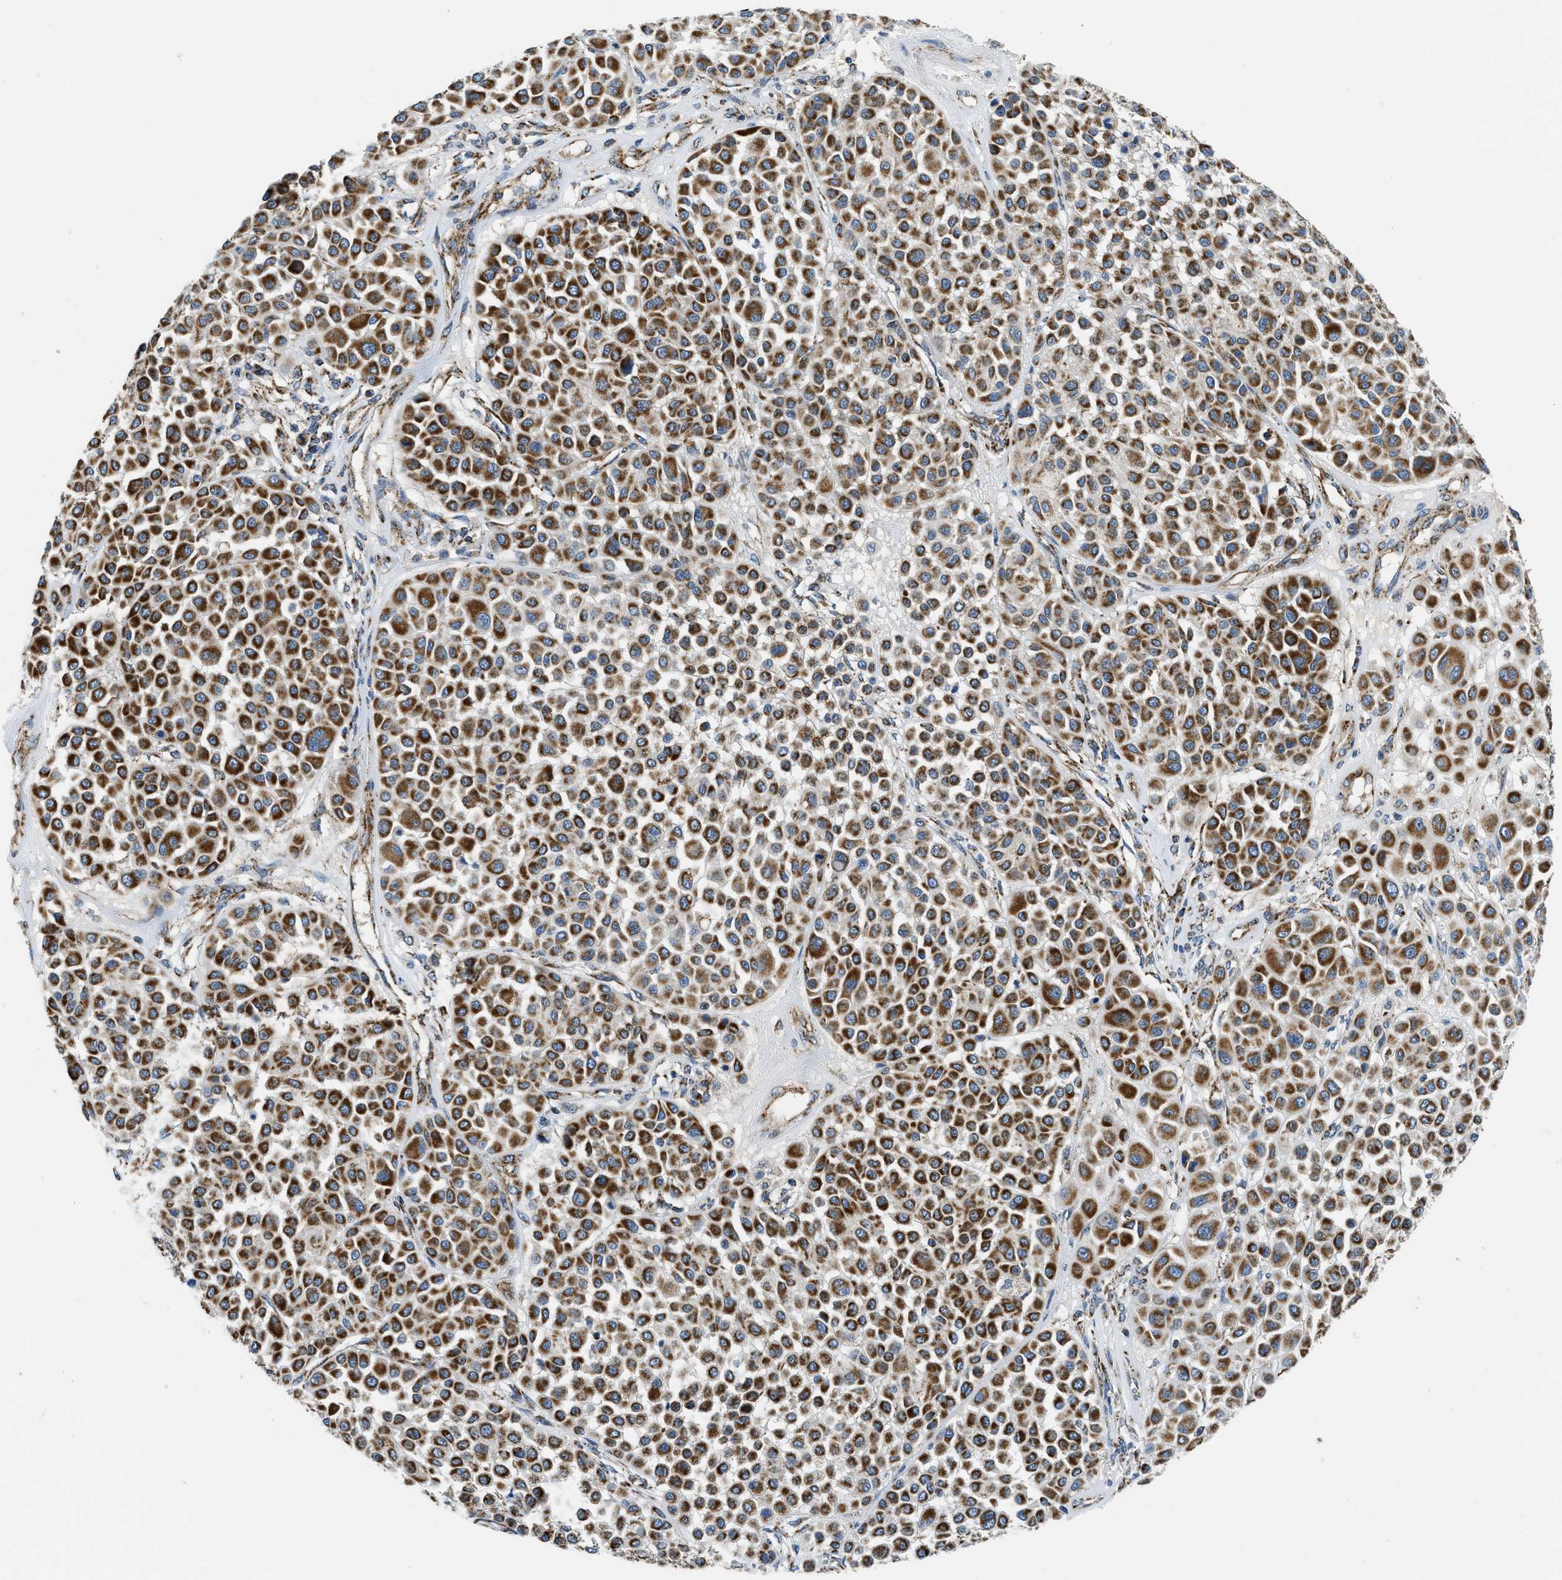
{"staining": {"intensity": "strong", "quantity": ">75%", "location": "cytoplasmic/membranous"}, "tissue": "melanoma", "cell_type": "Tumor cells", "image_type": "cancer", "snomed": [{"axis": "morphology", "description": "Malignant melanoma, Metastatic site"}, {"axis": "topography", "description": "Soft tissue"}], "caption": "A histopathology image showing strong cytoplasmic/membranous staining in about >75% of tumor cells in malignant melanoma (metastatic site), as visualized by brown immunohistochemical staining.", "gene": "STK33", "patient": {"sex": "male", "age": 41}}